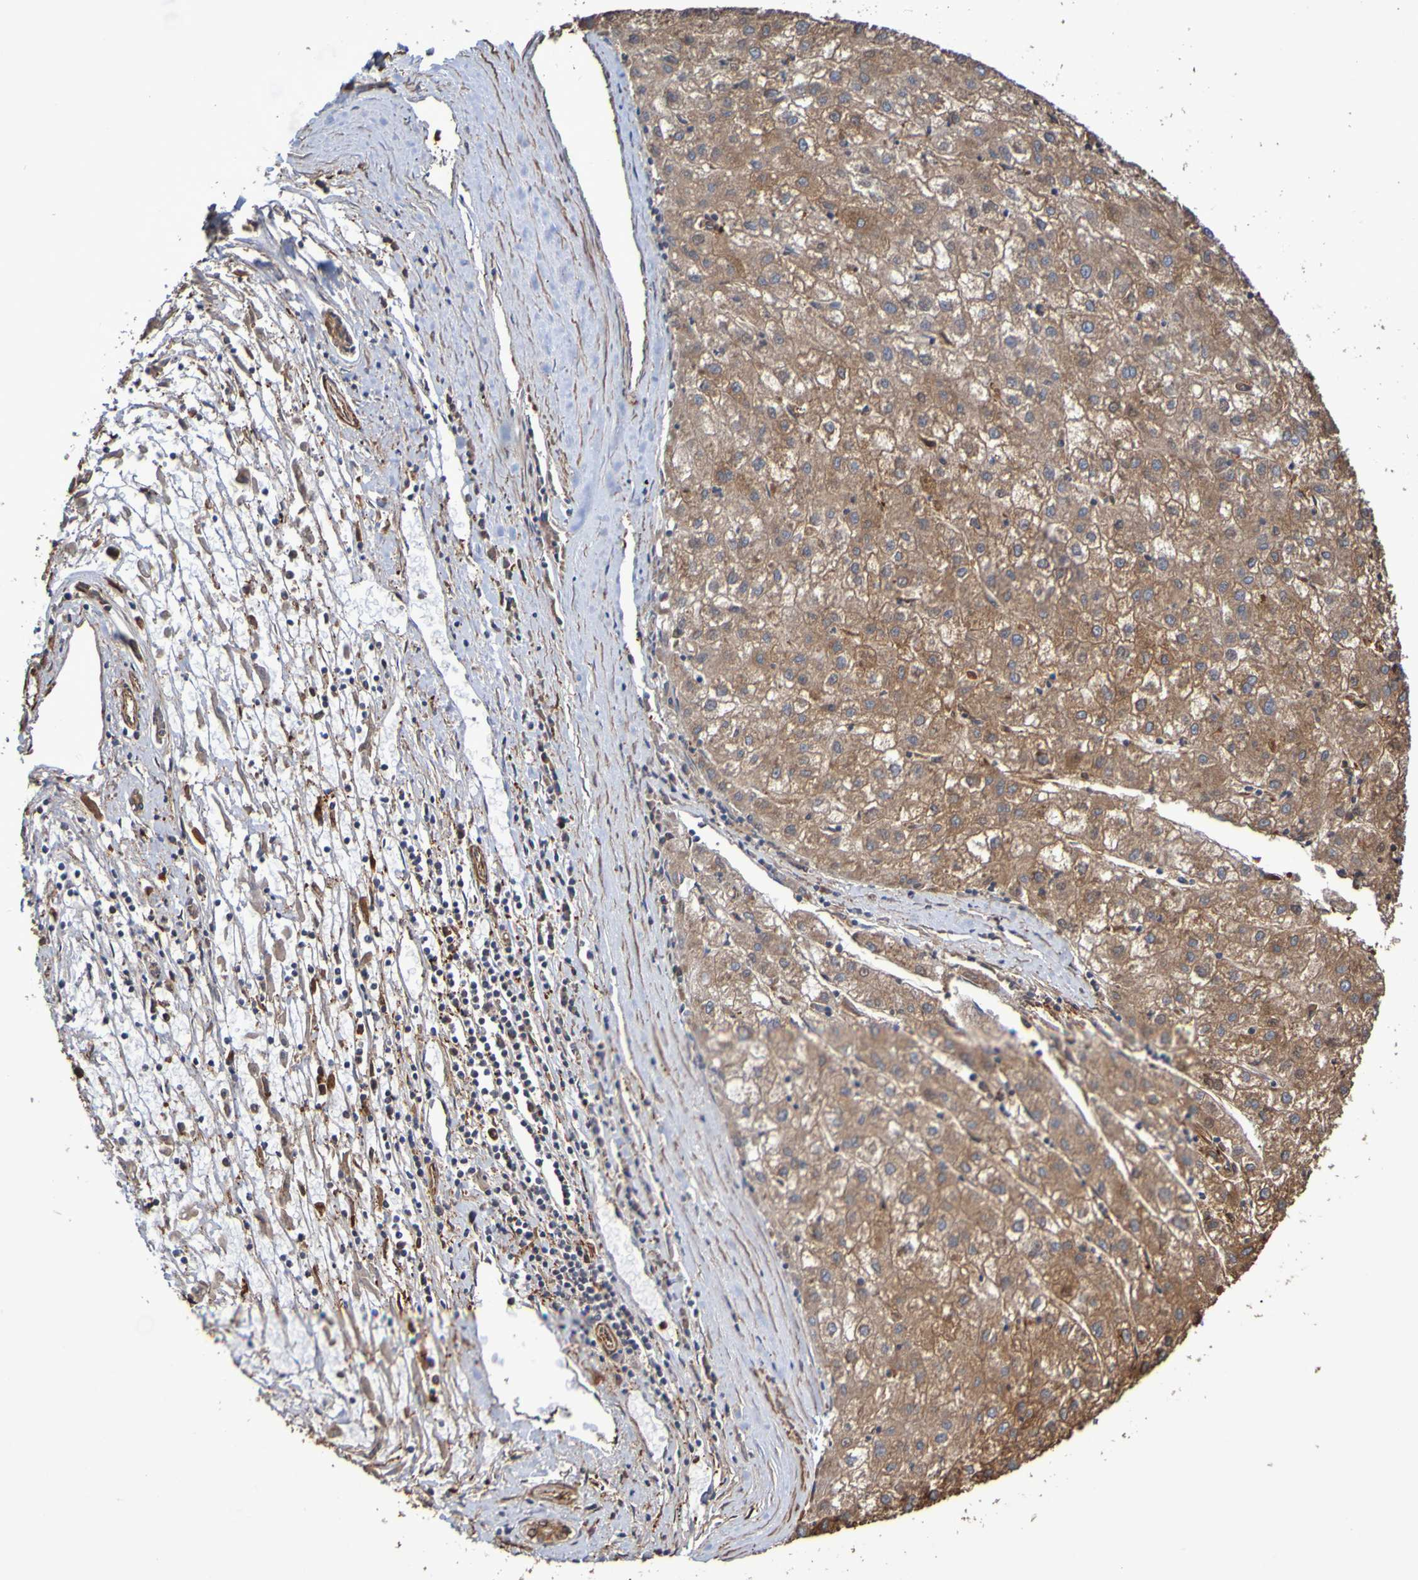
{"staining": {"intensity": "moderate", "quantity": ">75%", "location": "cytoplasmic/membranous"}, "tissue": "liver cancer", "cell_type": "Tumor cells", "image_type": "cancer", "snomed": [{"axis": "morphology", "description": "Carcinoma, Hepatocellular, NOS"}, {"axis": "topography", "description": "Liver"}], "caption": "Human hepatocellular carcinoma (liver) stained for a protein (brown) exhibits moderate cytoplasmic/membranous positive expression in approximately >75% of tumor cells.", "gene": "RAB11A", "patient": {"sex": "male", "age": 72}}